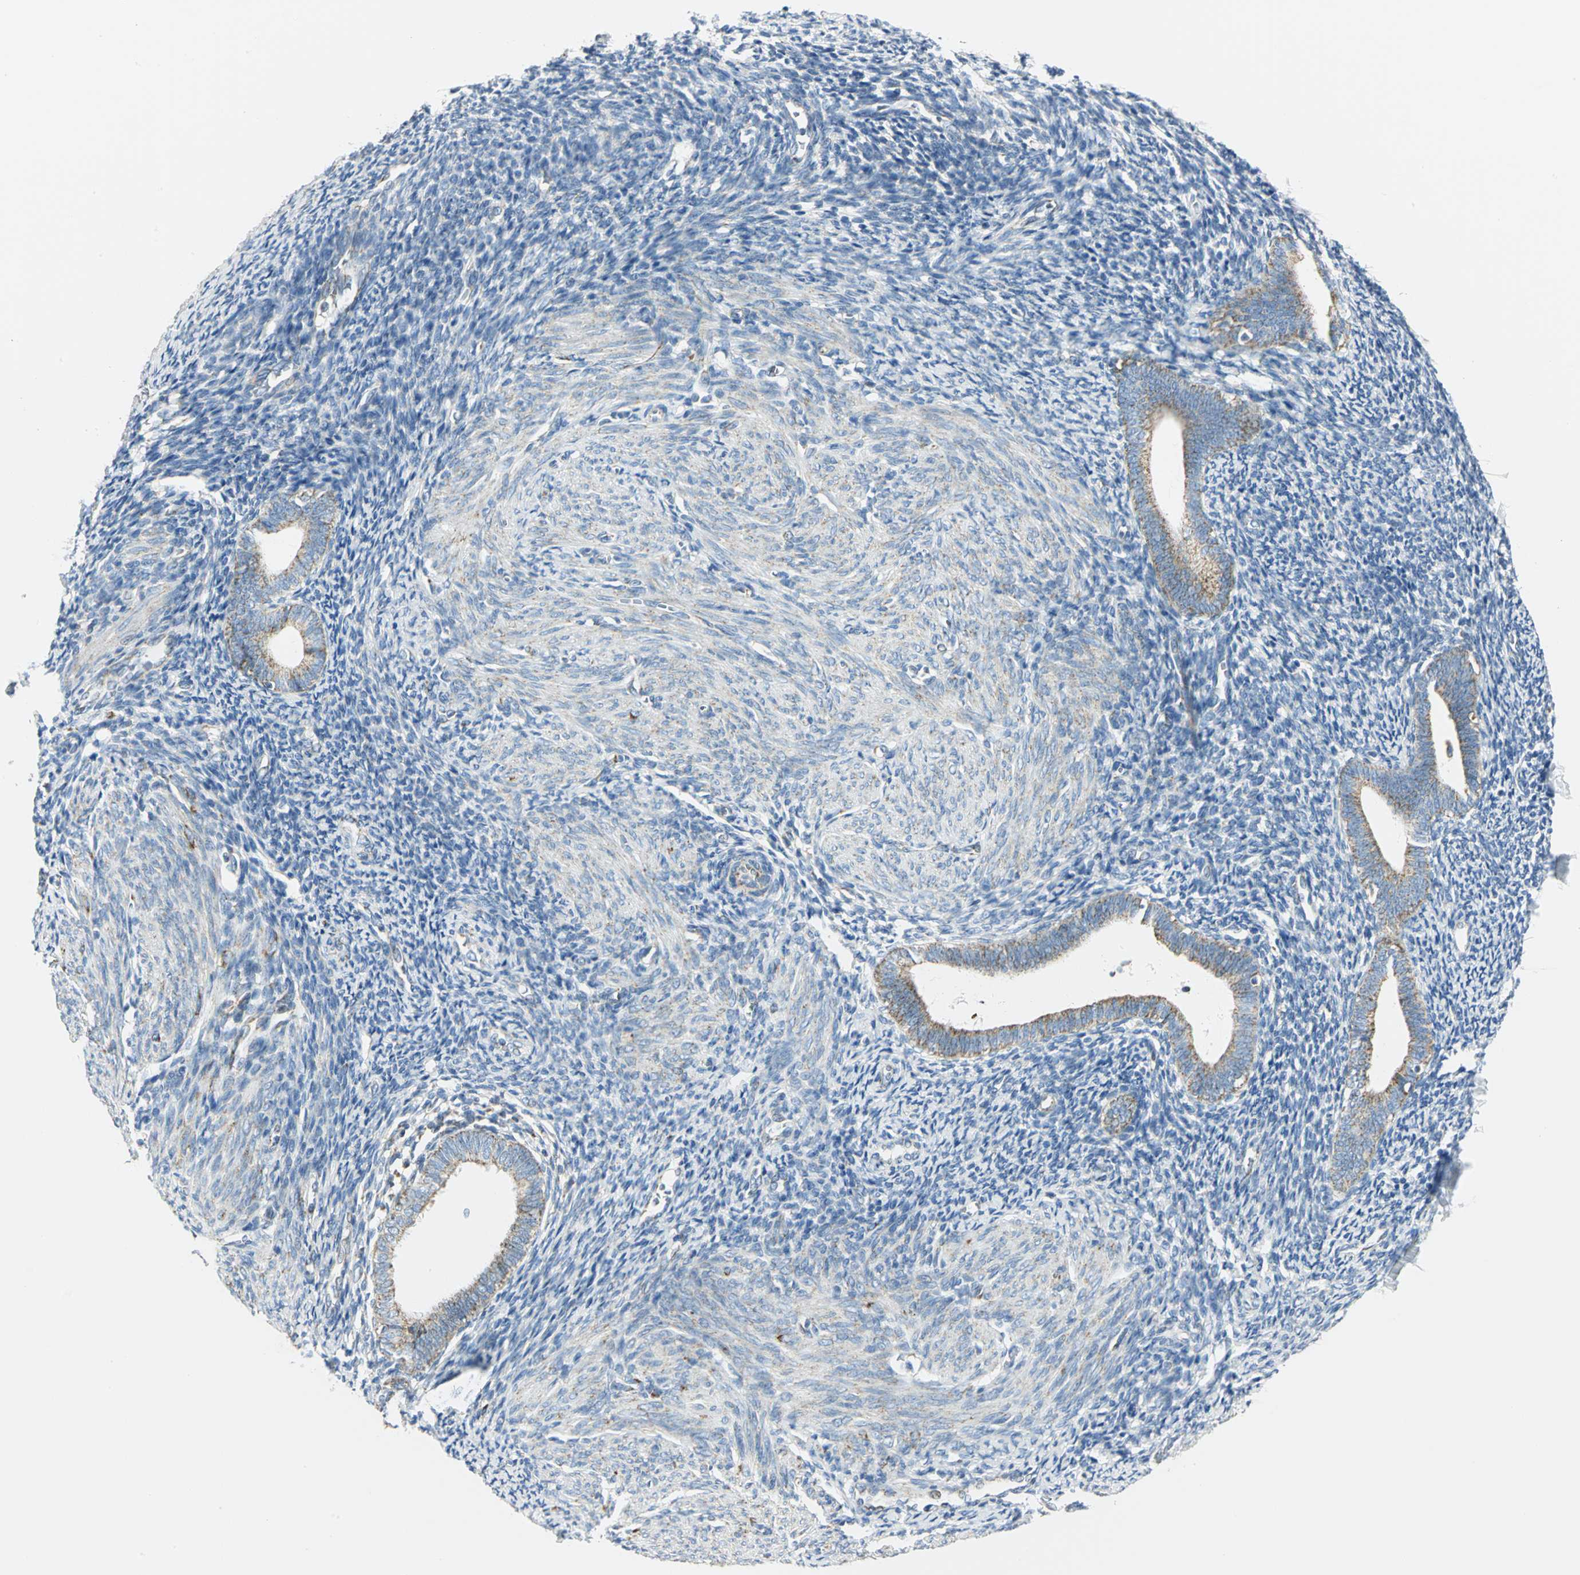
{"staining": {"intensity": "negative", "quantity": "none", "location": "none"}, "tissue": "endometrium", "cell_type": "Cells in endometrial stroma", "image_type": "normal", "snomed": [{"axis": "morphology", "description": "Normal tissue, NOS"}, {"axis": "topography", "description": "Smooth muscle"}, {"axis": "topography", "description": "Endometrium"}], "caption": "DAB (3,3'-diaminobenzidine) immunohistochemical staining of normal human endometrium exhibits no significant positivity in cells in endometrial stroma.", "gene": "NTRK1", "patient": {"sex": "female", "age": 57}}